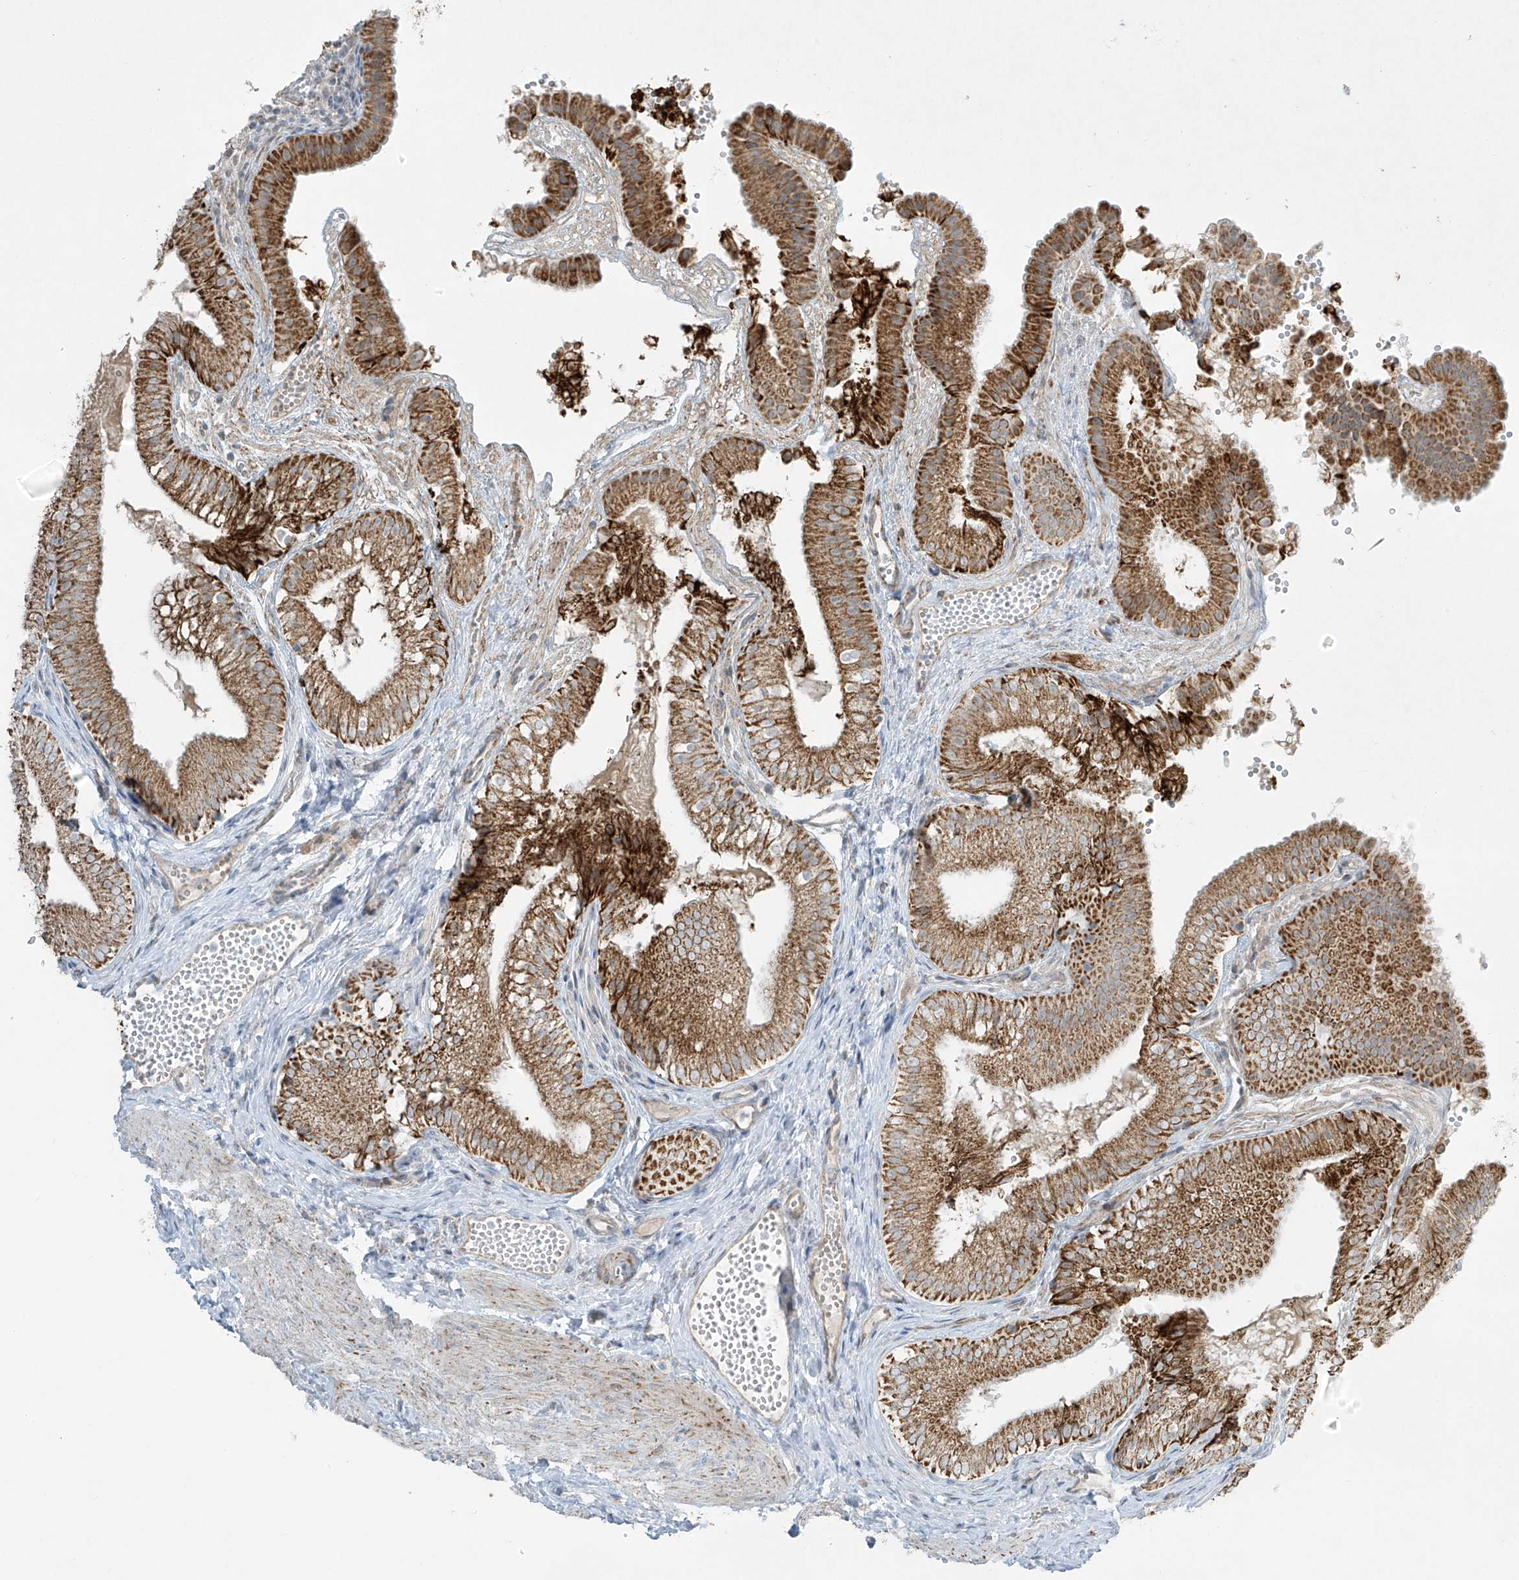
{"staining": {"intensity": "strong", "quantity": ">75%", "location": "cytoplasmic/membranous"}, "tissue": "gallbladder", "cell_type": "Glandular cells", "image_type": "normal", "snomed": [{"axis": "morphology", "description": "Normal tissue, NOS"}, {"axis": "topography", "description": "Gallbladder"}], "caption": "This photomicrograph shows unremarkable gallbladder stained with immunohistochemistry (IHC) to label a protein in brown. The cytoplasmic/membranous of glandular cells show strong positivity for the protein. Nuclei are counter-stained blue.", "gene": "SMDT1", "patient": {"sex": "female", "age": 30}}